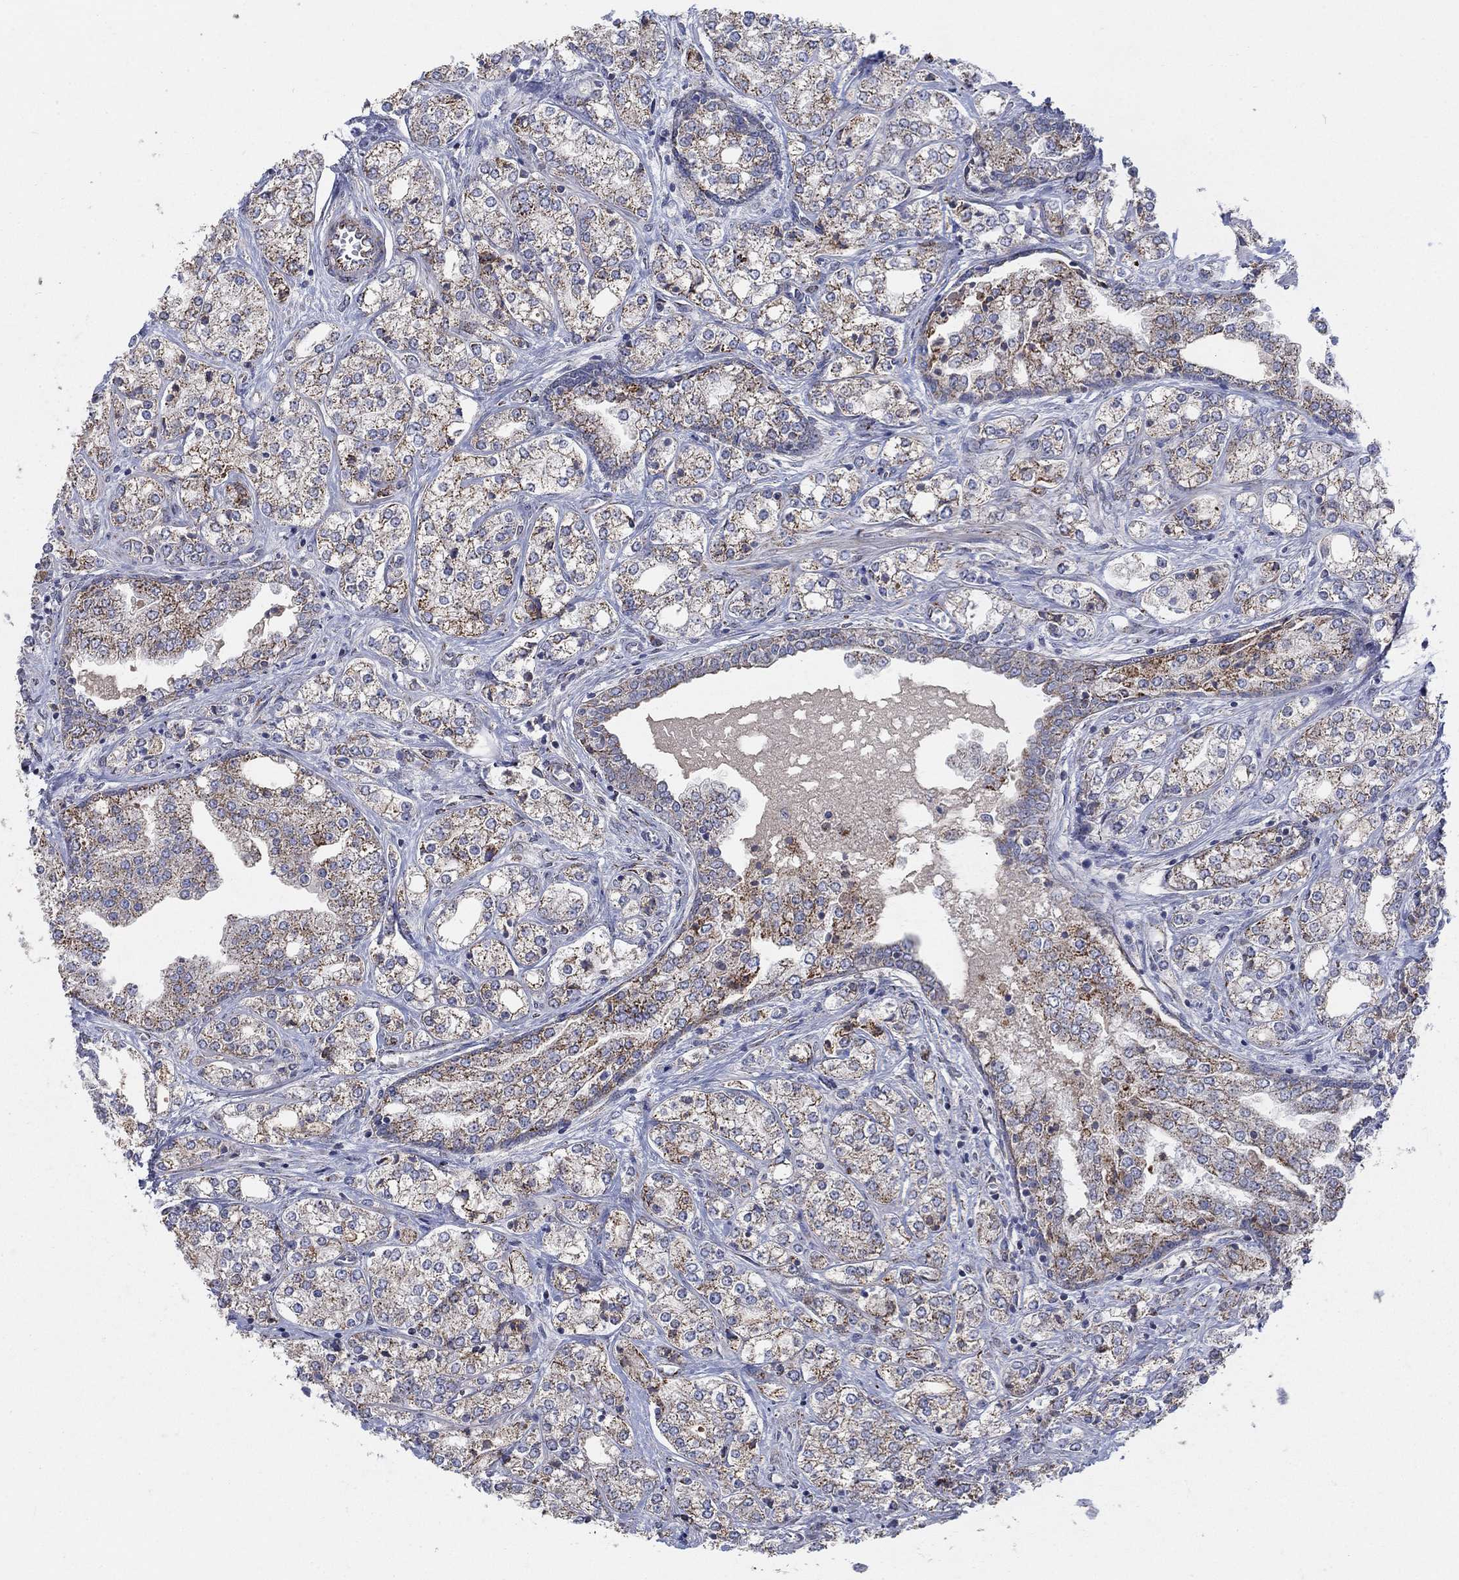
{"staining": {"intensity": "strong", "quantity": "25%-75%", "location": "cytoplasmic/membranous"}, "tissue": "prostate cancer", "cell_type": "Tumor cells", "image_type": "cancer", "snomed": [{"axis": "morphology", "description": "Adenocarcinoma, NOS"}, {"axis": "topography", "description": "Prostate and seminal vesicle, NOS"}, {"axis": "topography", "description": "Prostate"}], "caption": "Immunohistochemical staining of adenocarcinoma (prostate) demonstrates high levels of strong cytoplasmic/membranous expression in approximately 25%-75% of tumor cells.", "gene": "PNPLA2", "patient": {"sex": "male", "age": 62}}